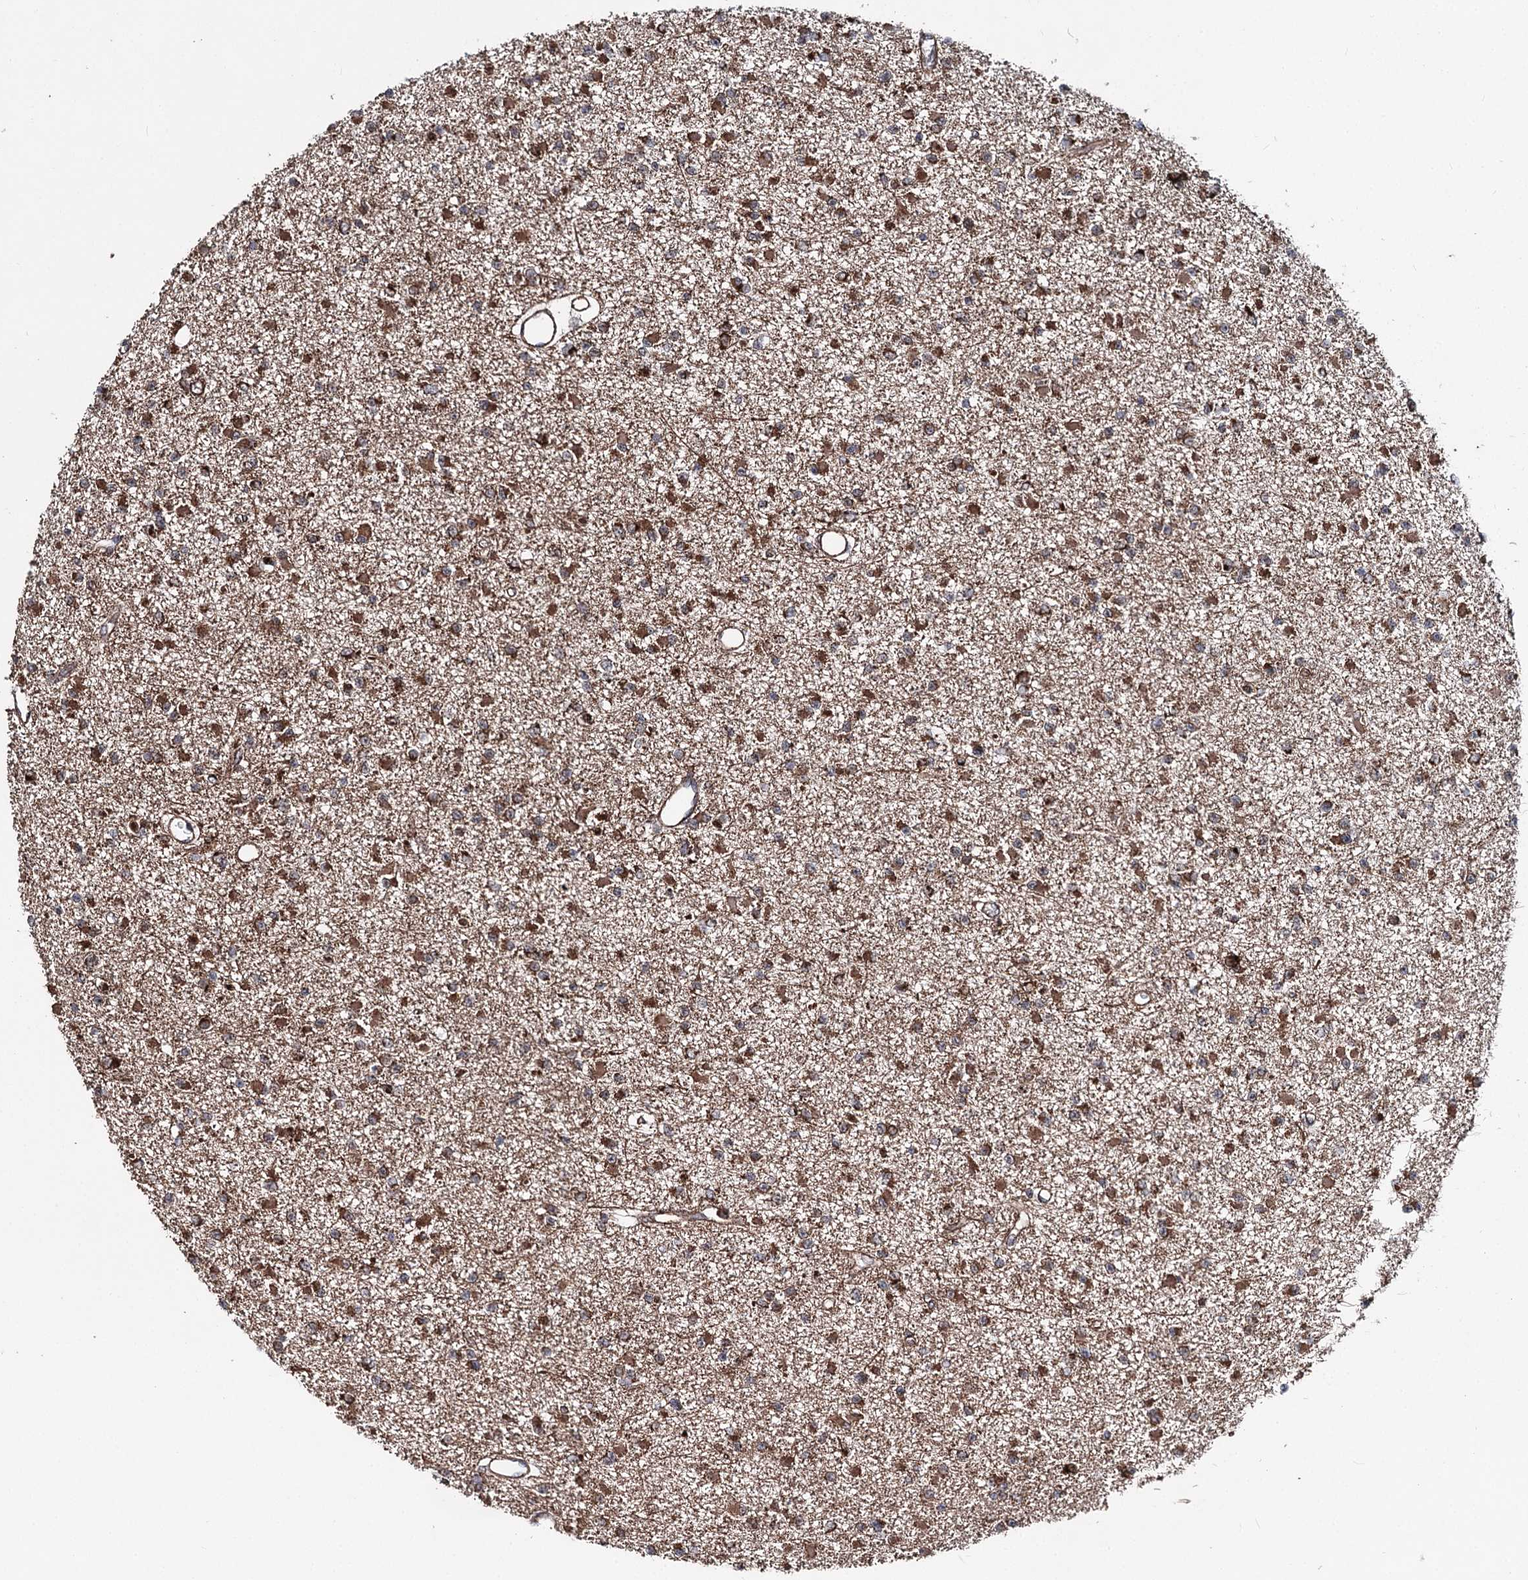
{"staining": {"intensity": "moderate", "quantity": ">75%", "location": "cytoplasmic/membranous"}, "tissue": "glioma", "cell_type": "Tumor cells", "image_type": "cancer", "snomed": [{"axis": "morphology", "description": "Glioma, malignant, Low grade"}, {"axis": "topography", "description": "Brain"}], "caption": "A medium amount of moderate cytoplasmic/membranous staining is present in about >75% of tumor cells in malignant glioma (low-grade) tissue.", "gene": "FGFR1OP2", "patient": {"sex": "female", "age": 22}}